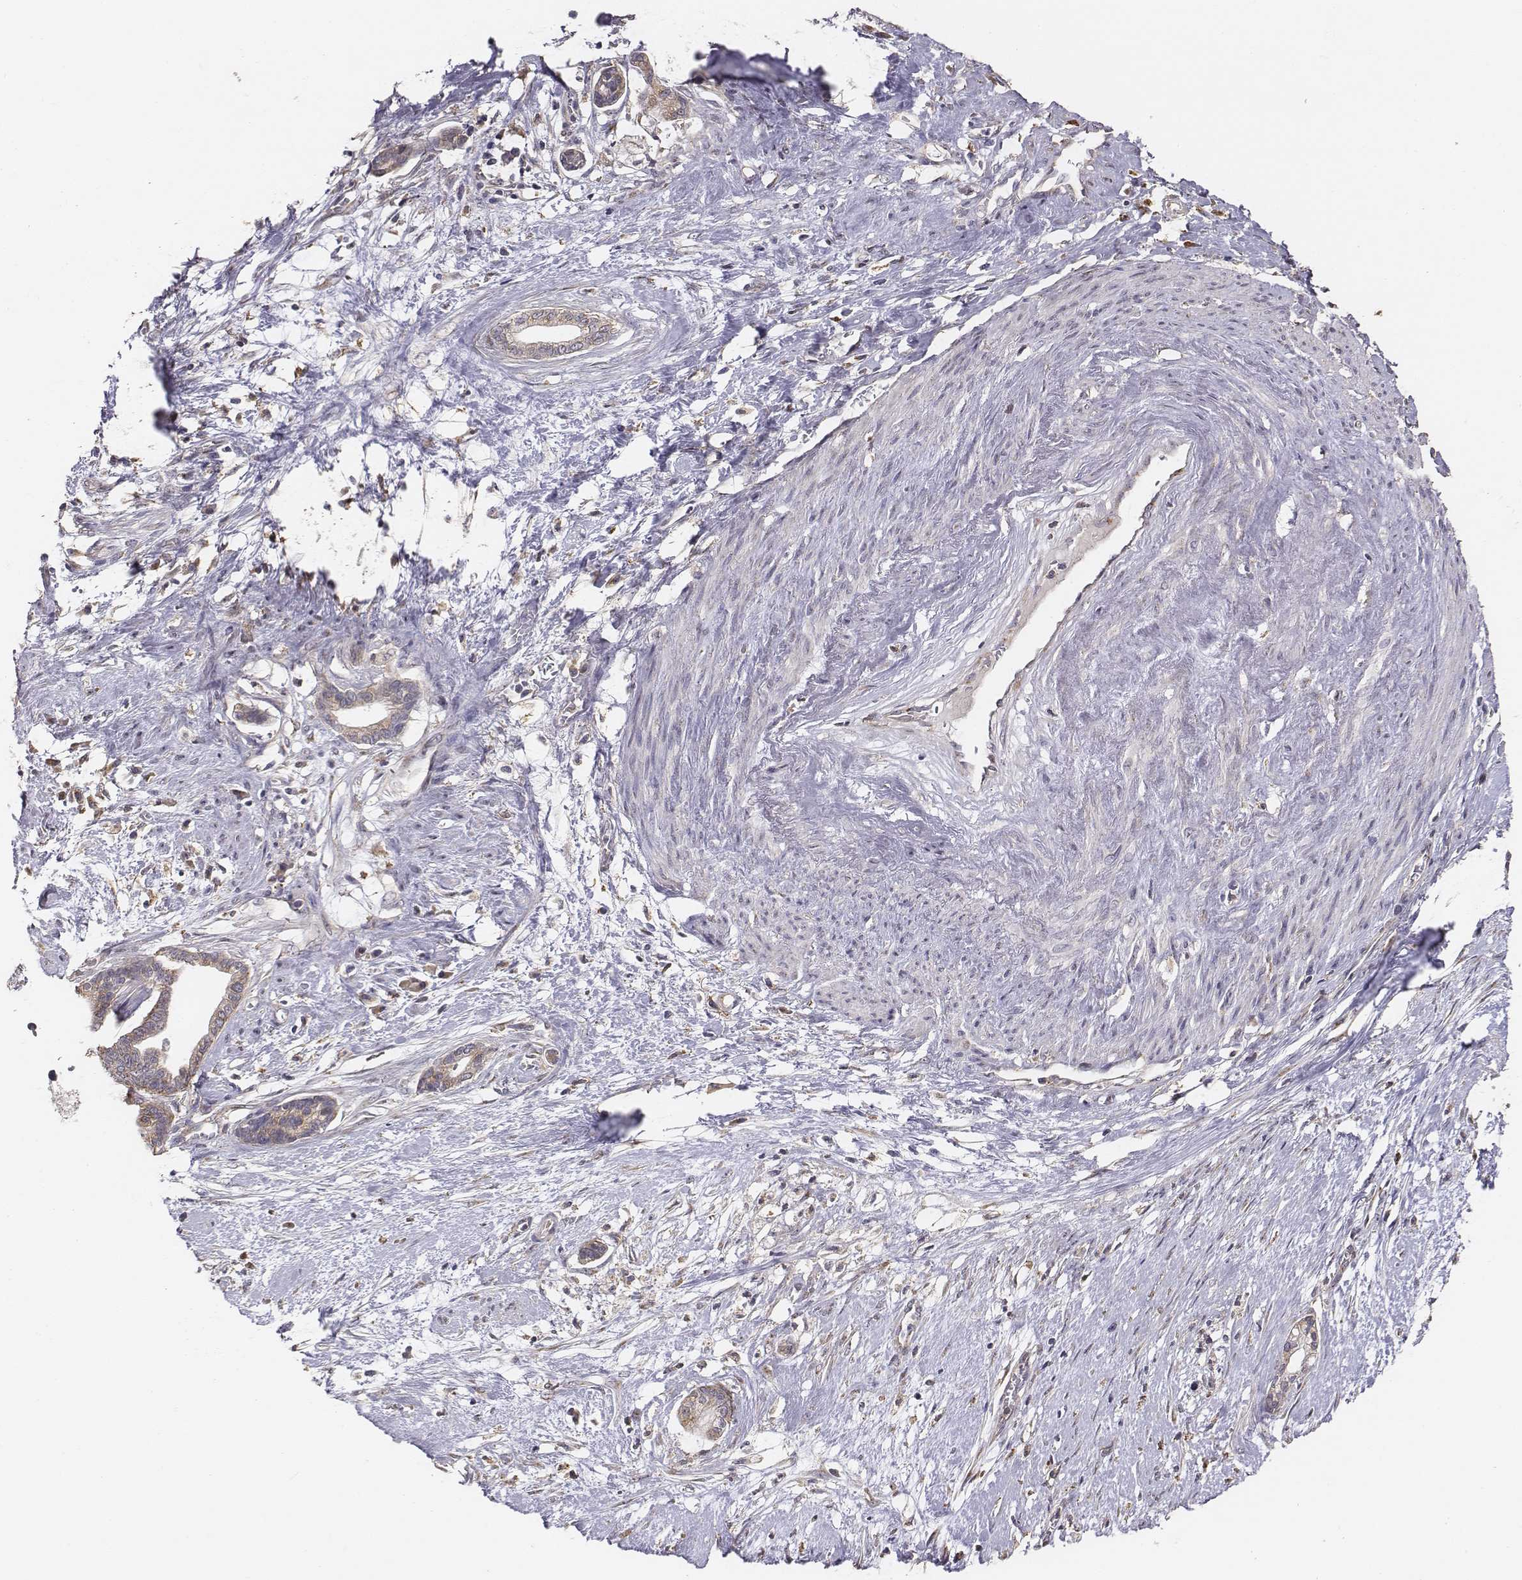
{"staining": {"intensity": "weak", "quantity": ">75%", "location": "cytoplasmic/membranous"}, "tissue": "cervical cancer", "cell_type": "Tumor cells", "image_type": "cancer", "snomed": [{"axis": "morphology", "description": "Adenocarcinoma, NOS"}, {"axis": "topography", "description": "Cervix"}], "caption": "This photomicrograph exhibits adenocarcinoma (cervical) stained with immunohistochemistry (IHC) to label a protein in brown. The cytoplasmic/membranous of tumor cells show weak positivity for the protein. Nuclei are counter-stained blue.", "gene": "AP1B1", "patient": {"sex": "female", "age": 62}}